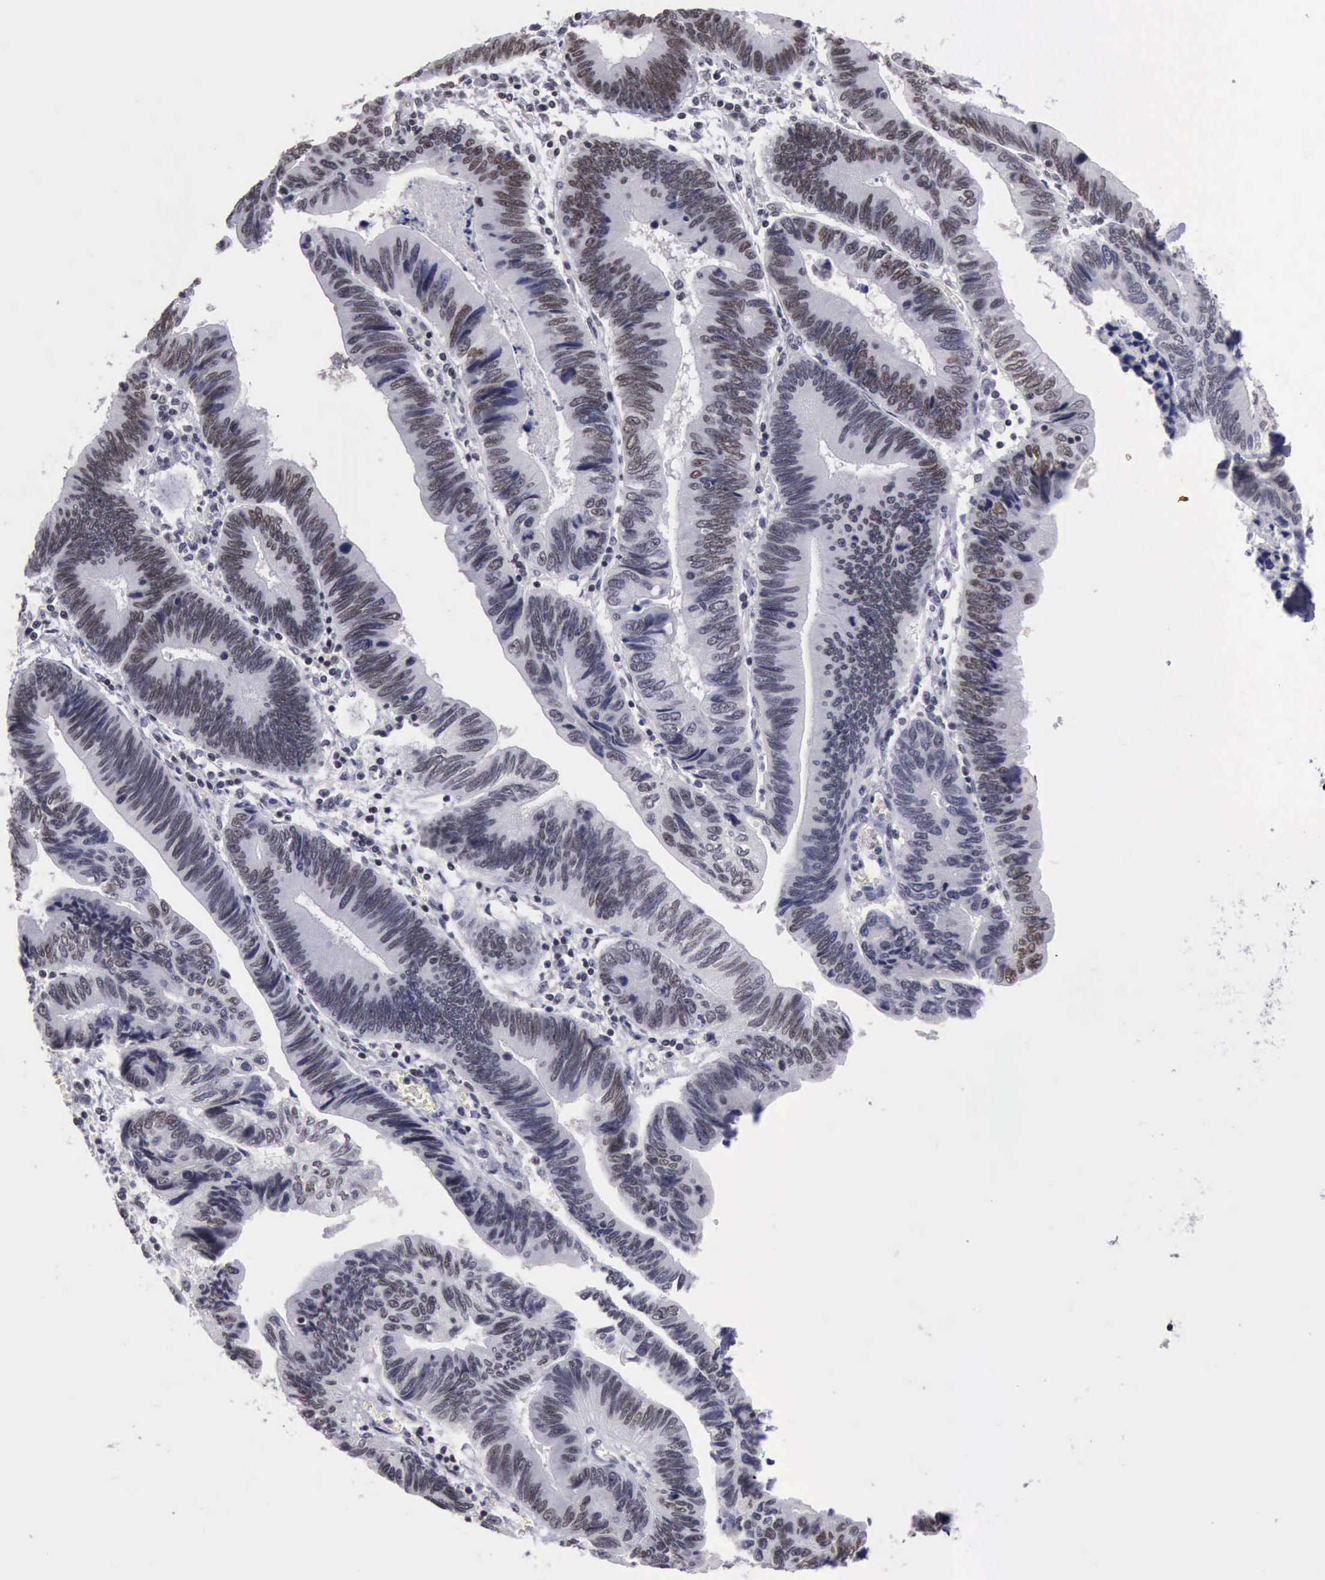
{"staining": {"intensity": "moderate", "quantity": "<25%", "location": "nuclear"}, "tissue": "pancreatic cancer", "cell_type": "Tumor cells", "image_type": "cancer", "snomed": [{"axis": "morphology", "description": "Adenocarcinoma, NOS"}, {"axis": "topography", "description": "Pancreas"}], "caption": "DAB immunohistochemical staining of pancreatic cancer shows moderate nuclear protein expression in about <25% of tumor cells.", "gene": "YY1", "patient": {"sex": "female", "age": 70}}